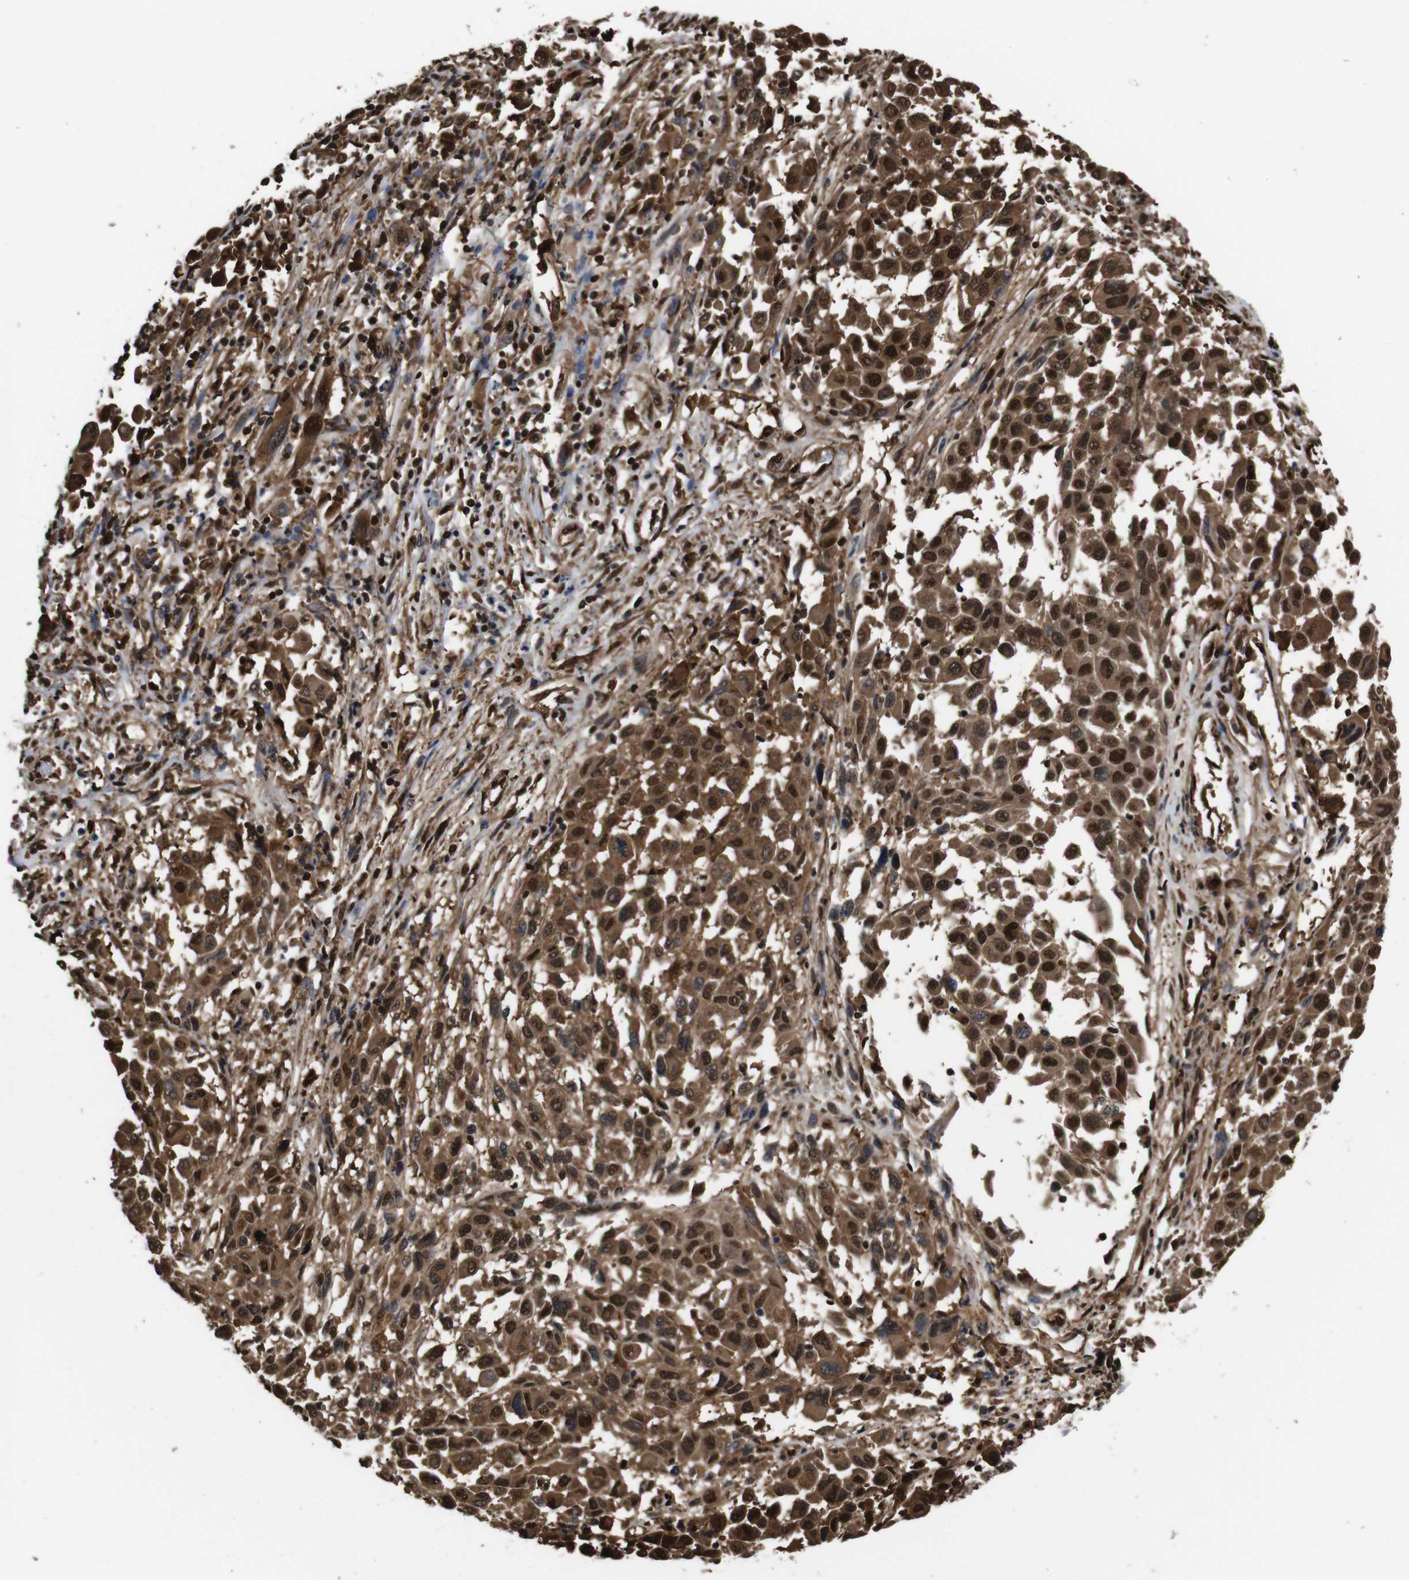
{"staining": {"intensity": "moderate", "quantity": ">75%", "location": "cytoplasmic/membranous,nuclear"}, "tissue": "melanoma", "cell_type": "Tumor cells", "image_type": "cancer", "snomed": [{"axis": "morphology", "description": "Malignant melanoma, Metastatic site"}, {"axis": "topography", "description": "Lymph node"}], "caption": "Protein expression analysis of human melanoma reveals moderate cytoplasmic/membranous and nuclear expression in about >75% of tumor cells. The protein of interest is shown in brown color, while the nuclei are stained blue.", "gene": "VCP", "patient": {"sex": "male", "age": 61}}